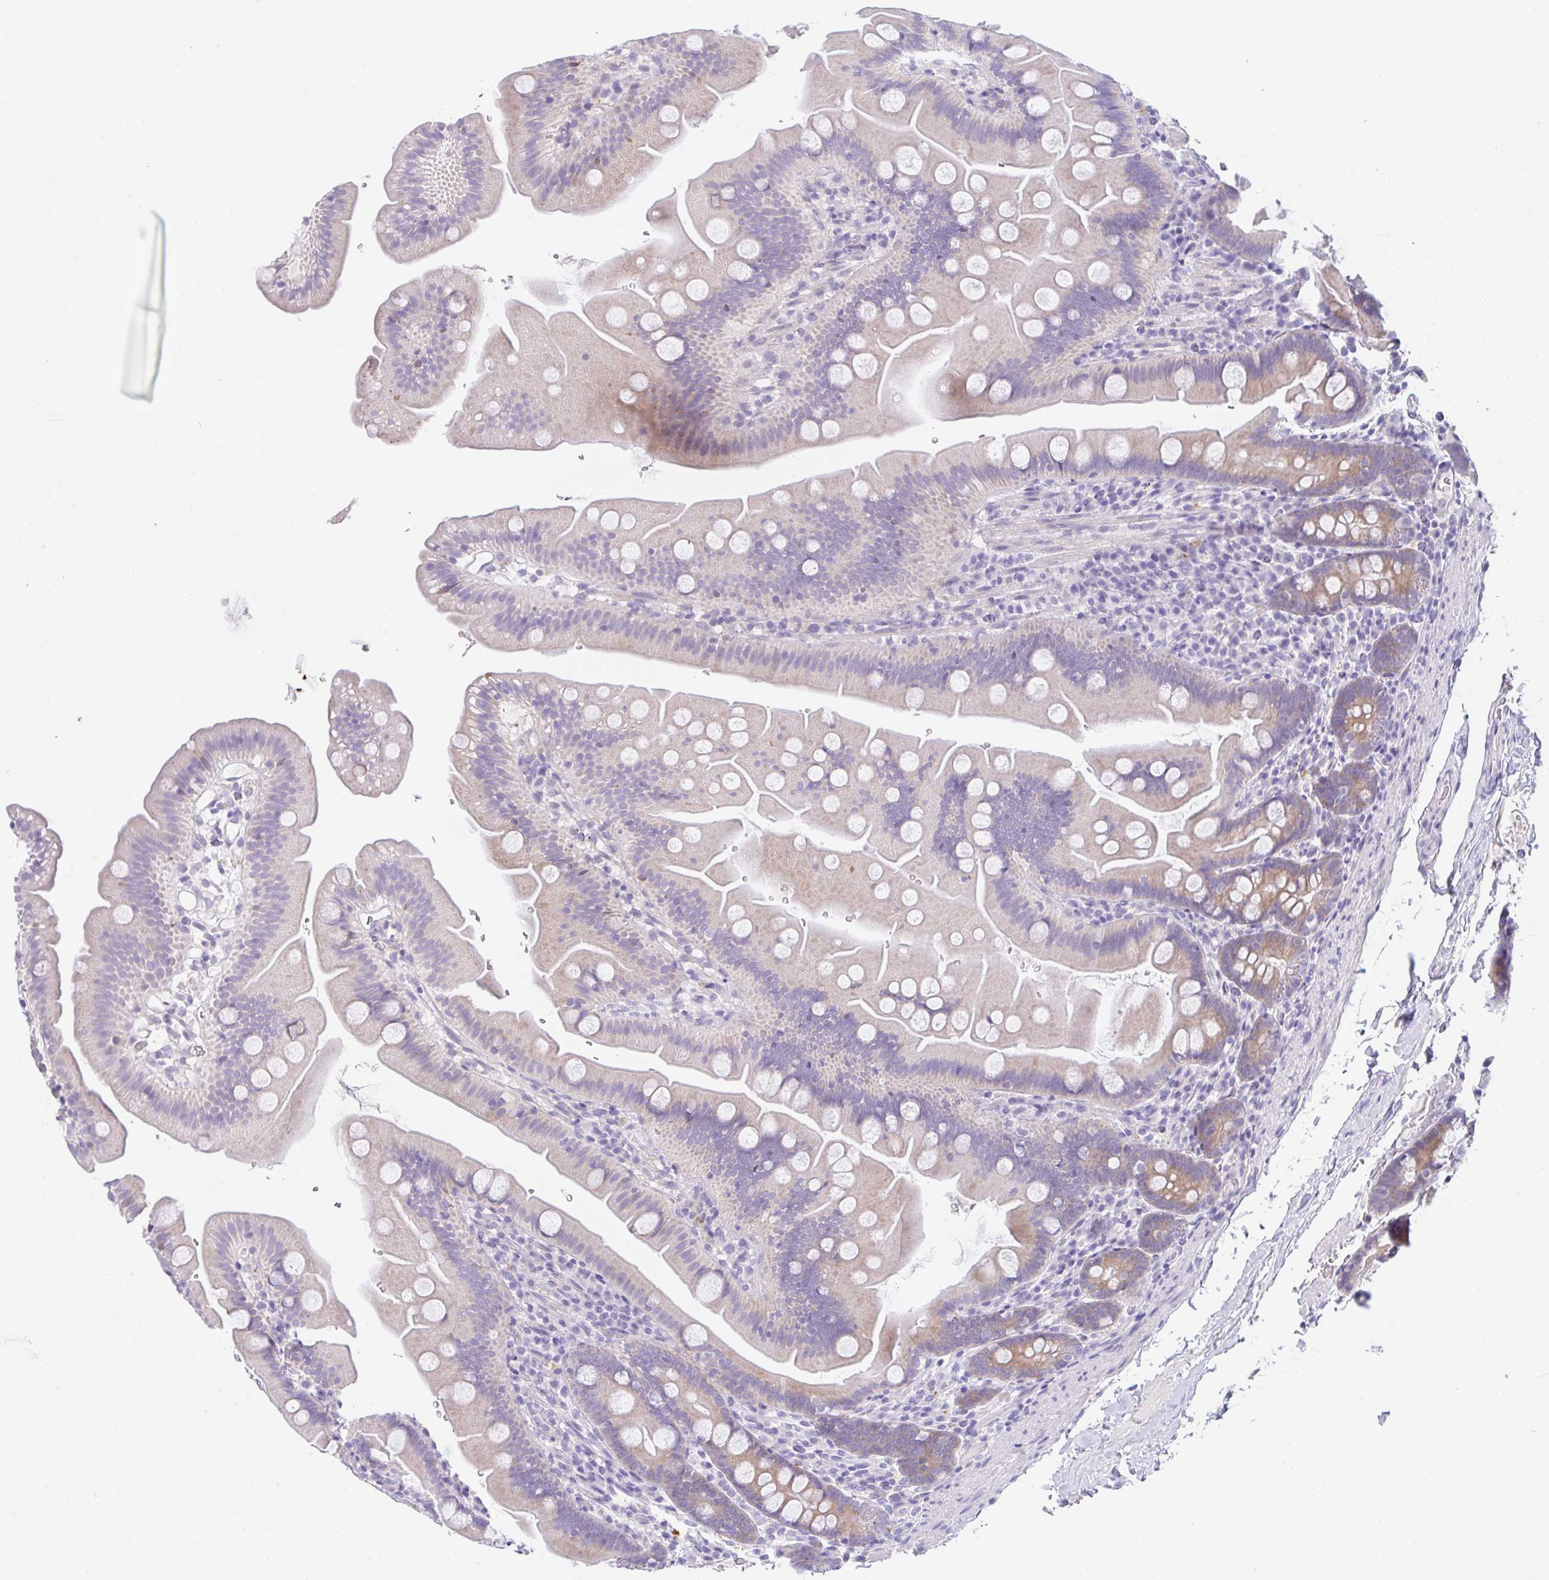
{"staining": {"intensity": "moderate", "quantity": "<25%", "location": "cytoplasmic/membranous"}, "tissue": "small intestine", "cell_type": "Glandular cells", "image_type": "normal", "snomed": [{"axis": "morphology", "description": "Normal tissue, NOS"}, {"axis": "topography", "description": "Small intestine"}], "caption": "Glandular cells demonstrate low levels of moderate cytoplasmic/membranous positivity in approximately <25% of cells in unremarkable human small intestine.", "gene": "TRAF4", "patient": {"sex": "female", "age": 68}}